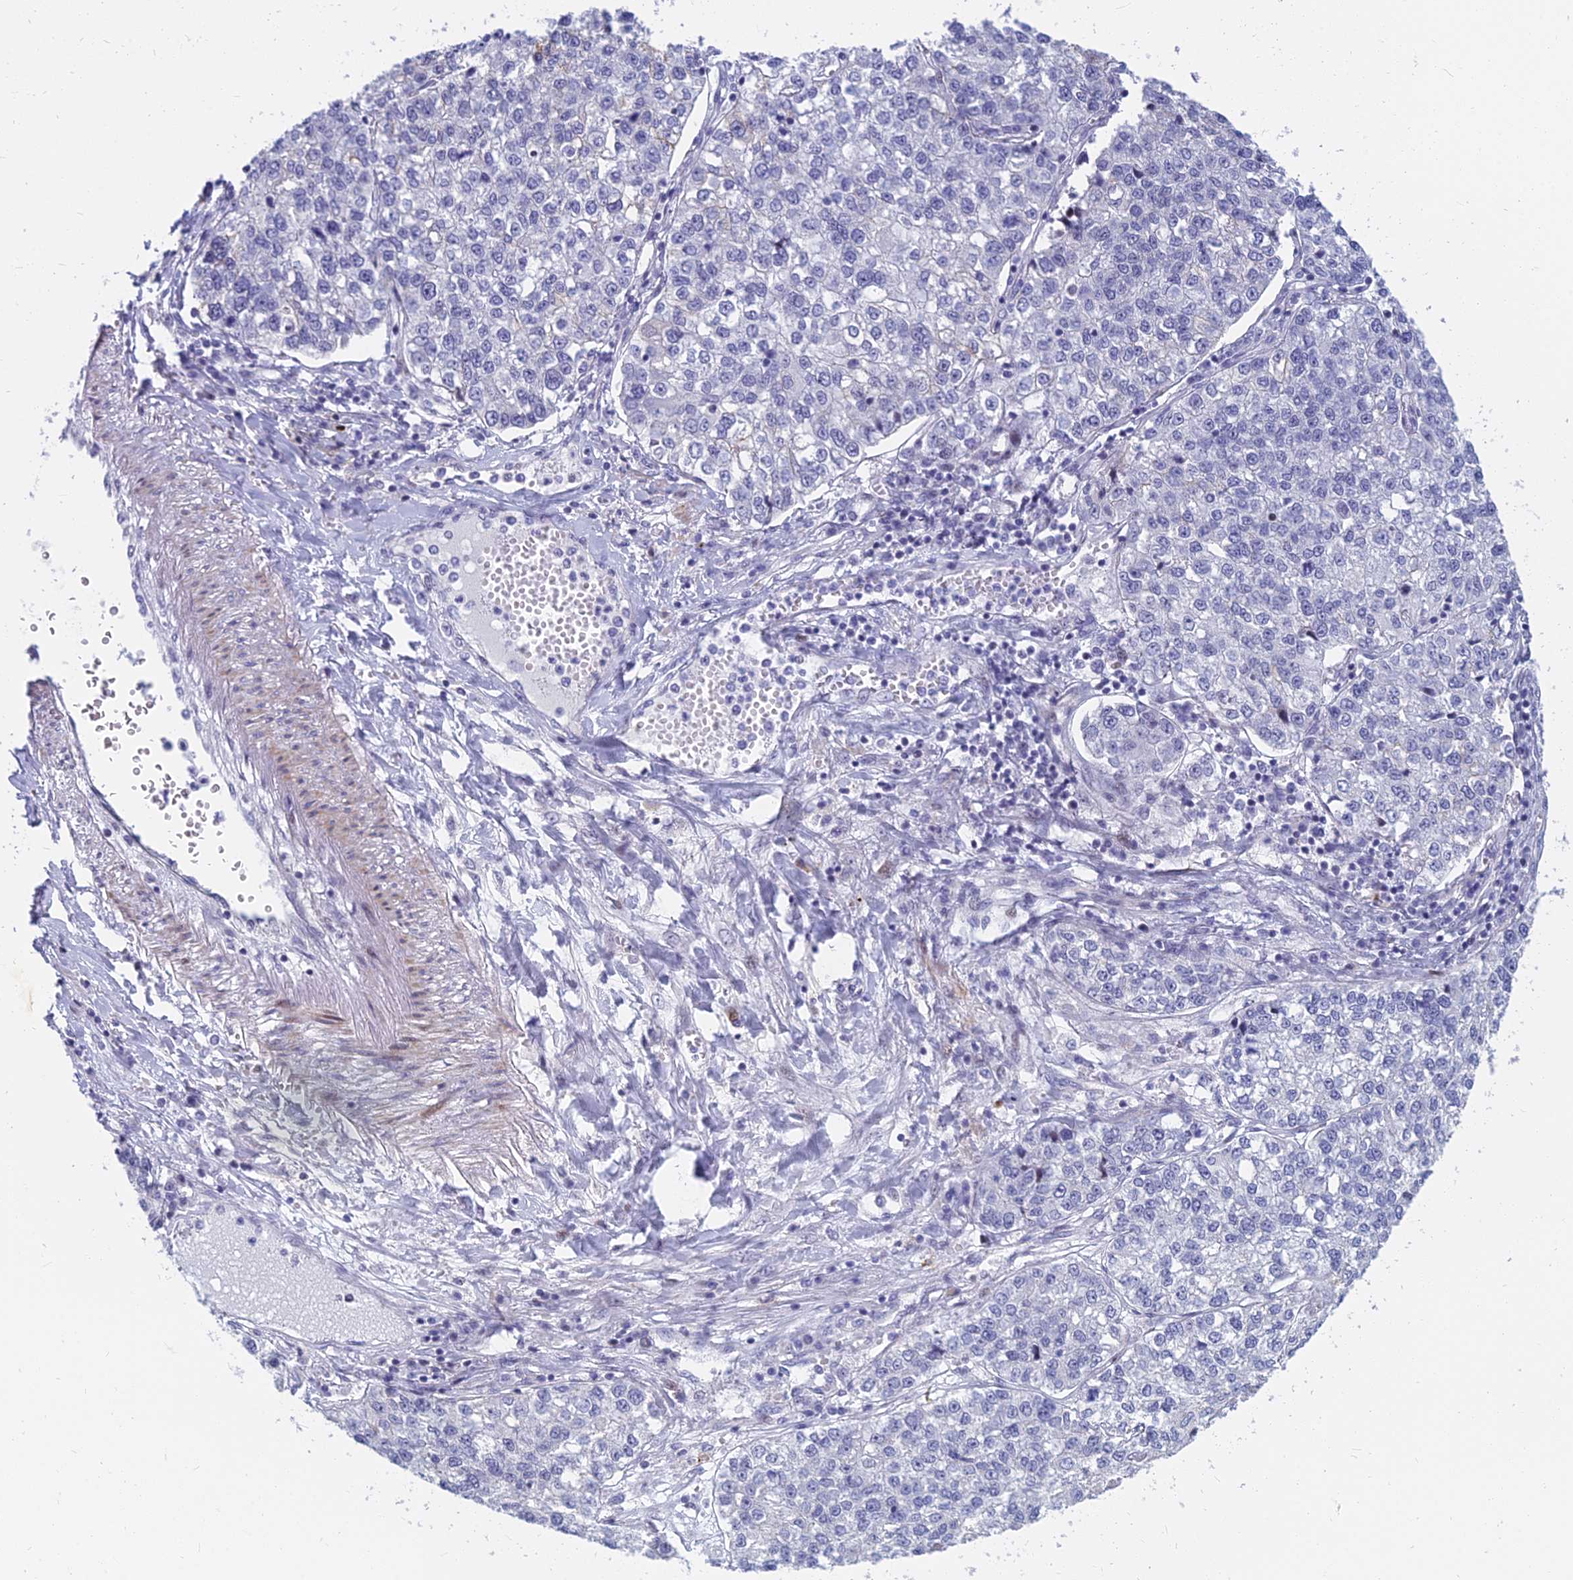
{"staining": {"intensity": "negative", "quantity": "none", "location": "none"}, "tissue": "lung cancer", "cell_type": "Tumor cells", "image_type": "cancer", "snomed": [{"axis": "morphology", "description": "Adenocarcinoma, NOS"}, {"axis": "topography", "description": "Lung"}], "caption": "High magnification brightfield microscopy of lung cancer stained with DAB (3,3'-diaminobenzidine) (brown) and counterstained with hematoxylin (blue): tumor cells show no significant positivity.", "gene": "MYBPC2", "patient": {"sex": "male", "age": 49}}